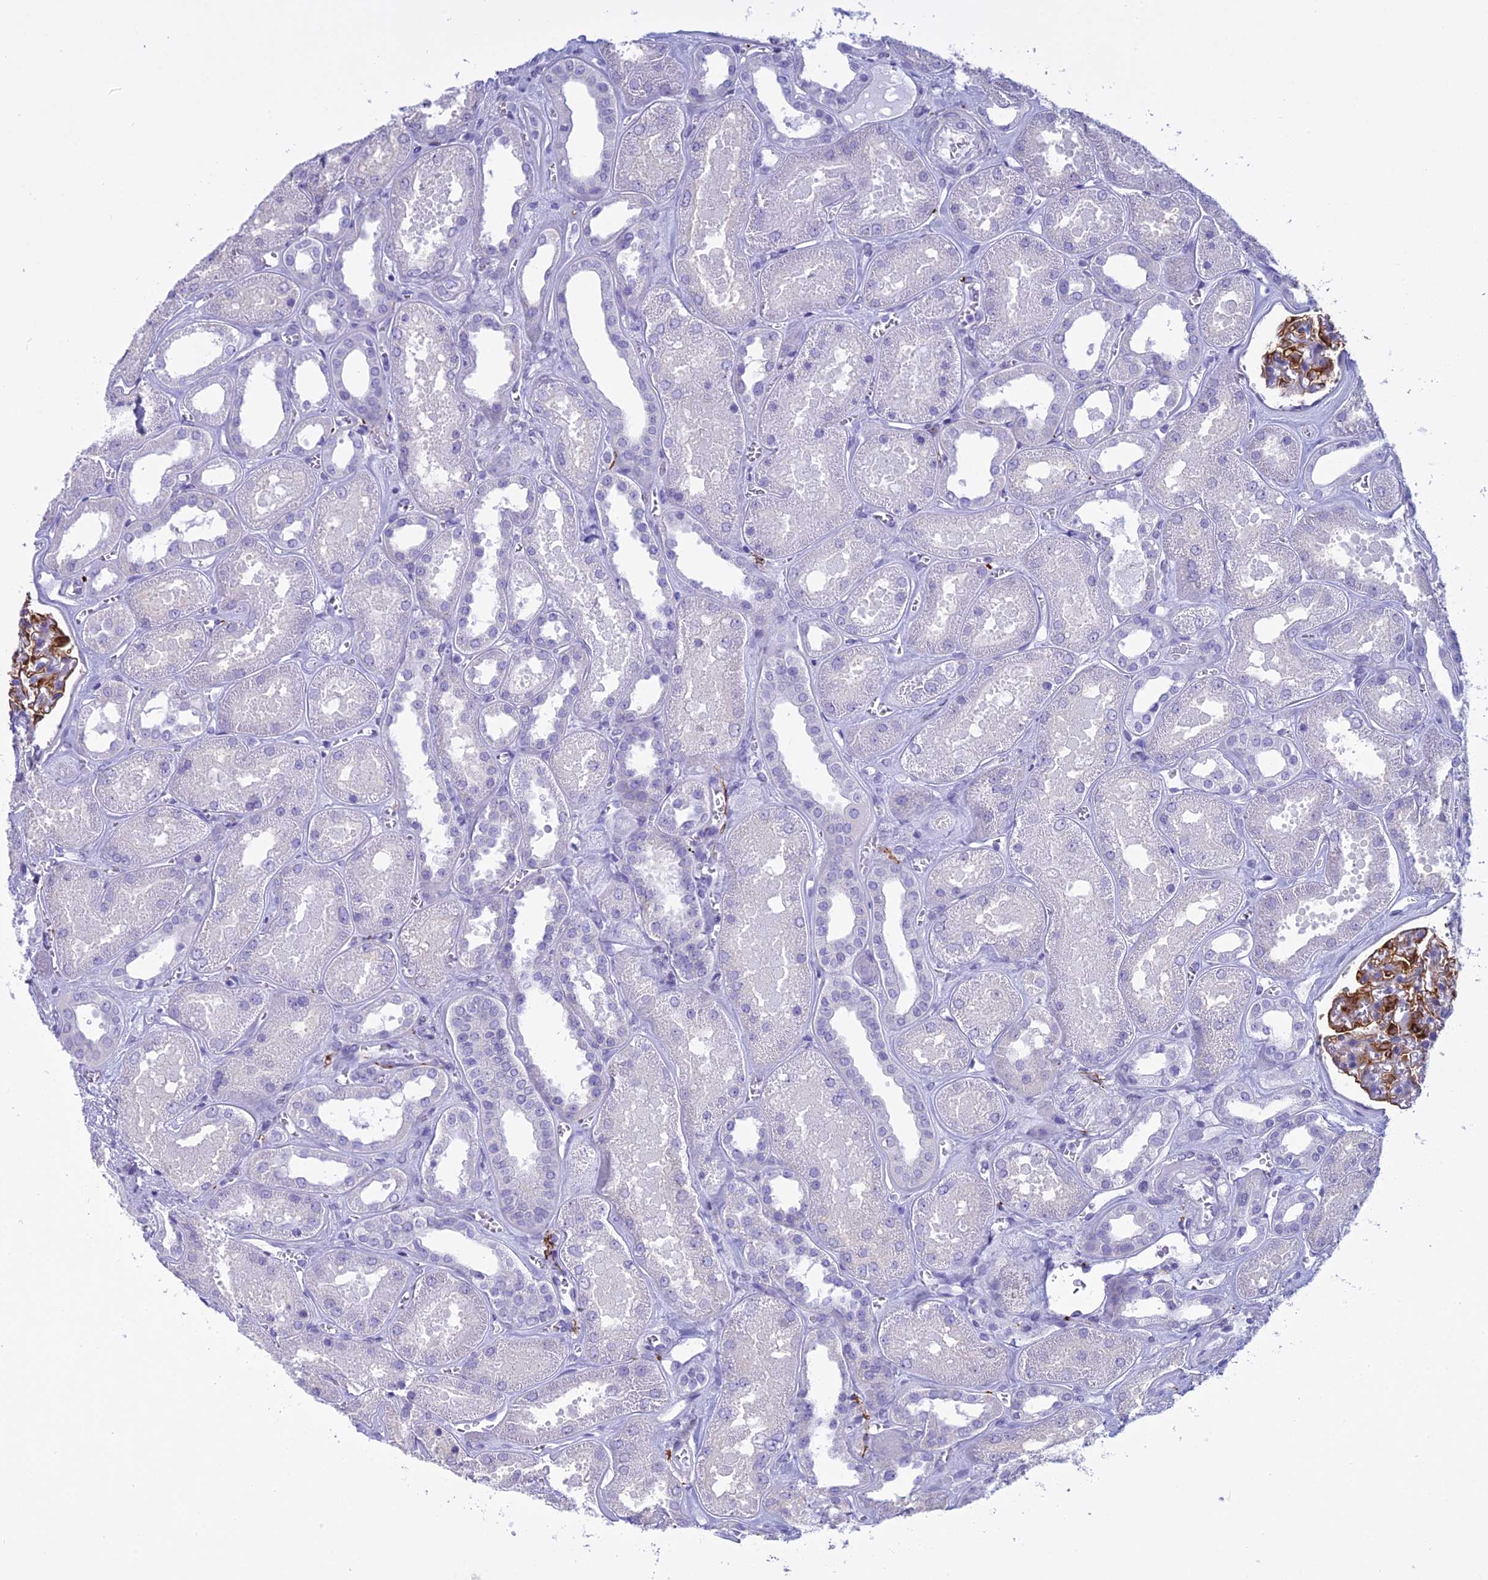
{"staining": {"intensity": "moderate", "quantity": "25%-75%", "location": "cytoplasmic/membranous"}, "tissue": "kidney", "cell_type": "Cells in glomeruli", "image_type": "normal", "snomed": [{"axis": "morphology", "description": "Normal tissue, NOS"}, {"axis": "morphology", "description": "Adenocarcinoma, NOS"}, {"axis": "topography", "description": "Kidney"}], "caption": "Protein positivity by immunohistochemistry displays moderate cytoplasmic/membranous expression in about 25%-75% of cells in glomeruli in normal kidney.", "gene": "MAP6", "patient": {"sex": "female", "age": 68}}